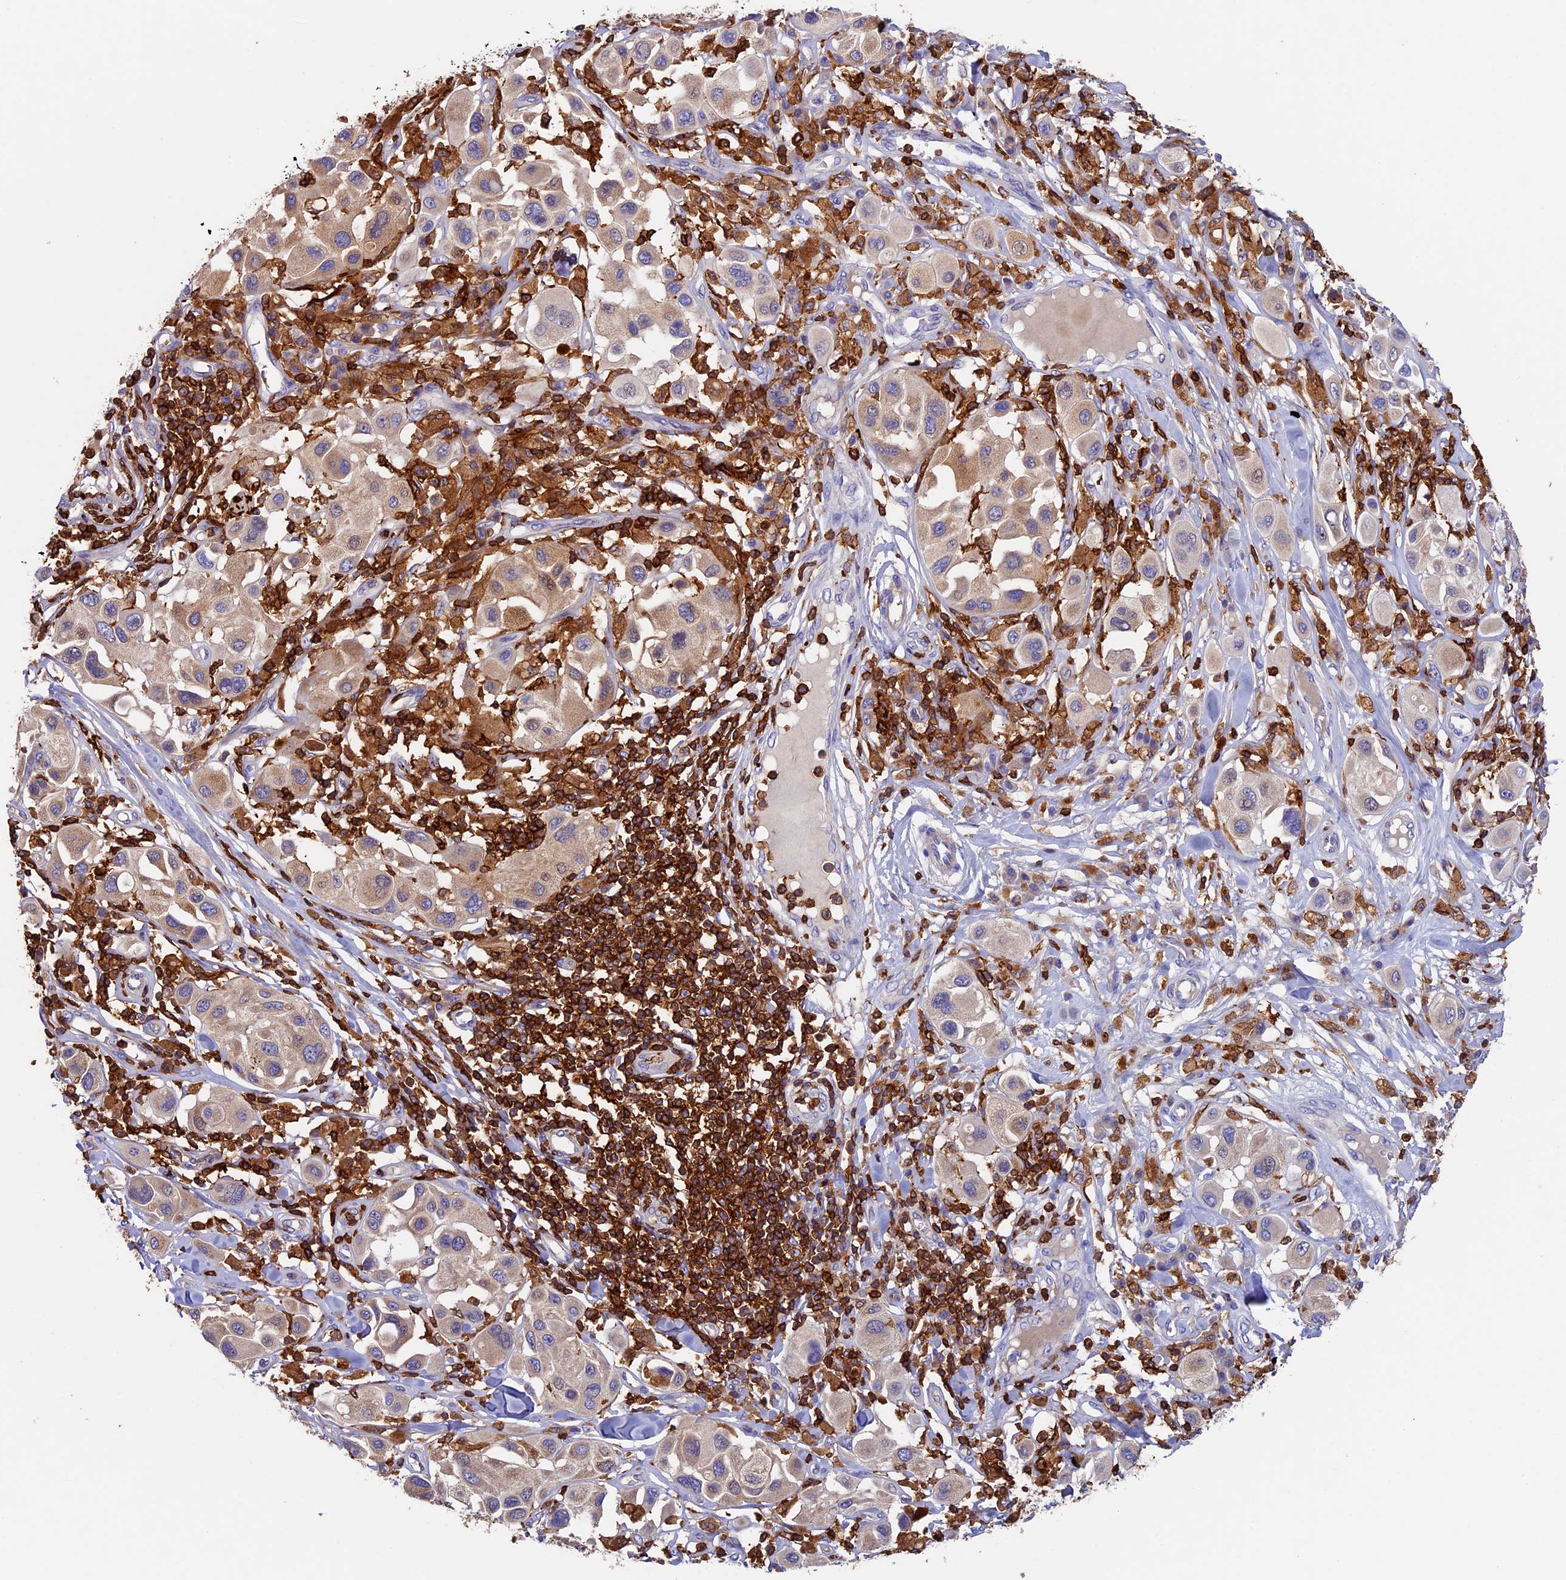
{"staining": {"intensity": "weak", "quantity": ">75%", "location": "cytoplasmic/membranous"}, "tissue": "melanoma", "cell_type": "Tumor cells", "image_type": "cancer", "snomed": [{"axis": "morphology", "description": "Malignant melanoma, Metastatic site"}, {"axis": "topography", "description": "Skin"}], "caption": "Malignant melanoma (metastatic site) stained with immunohistochemistry (IHC) exhibits weak cytoplasmic/membranous expression in approximately >75% of tumor cells. (IHC, brightfield microscopy, high magnification).", "gene": "ADAT1", "patient": {"sex": "male", "age": 41}}